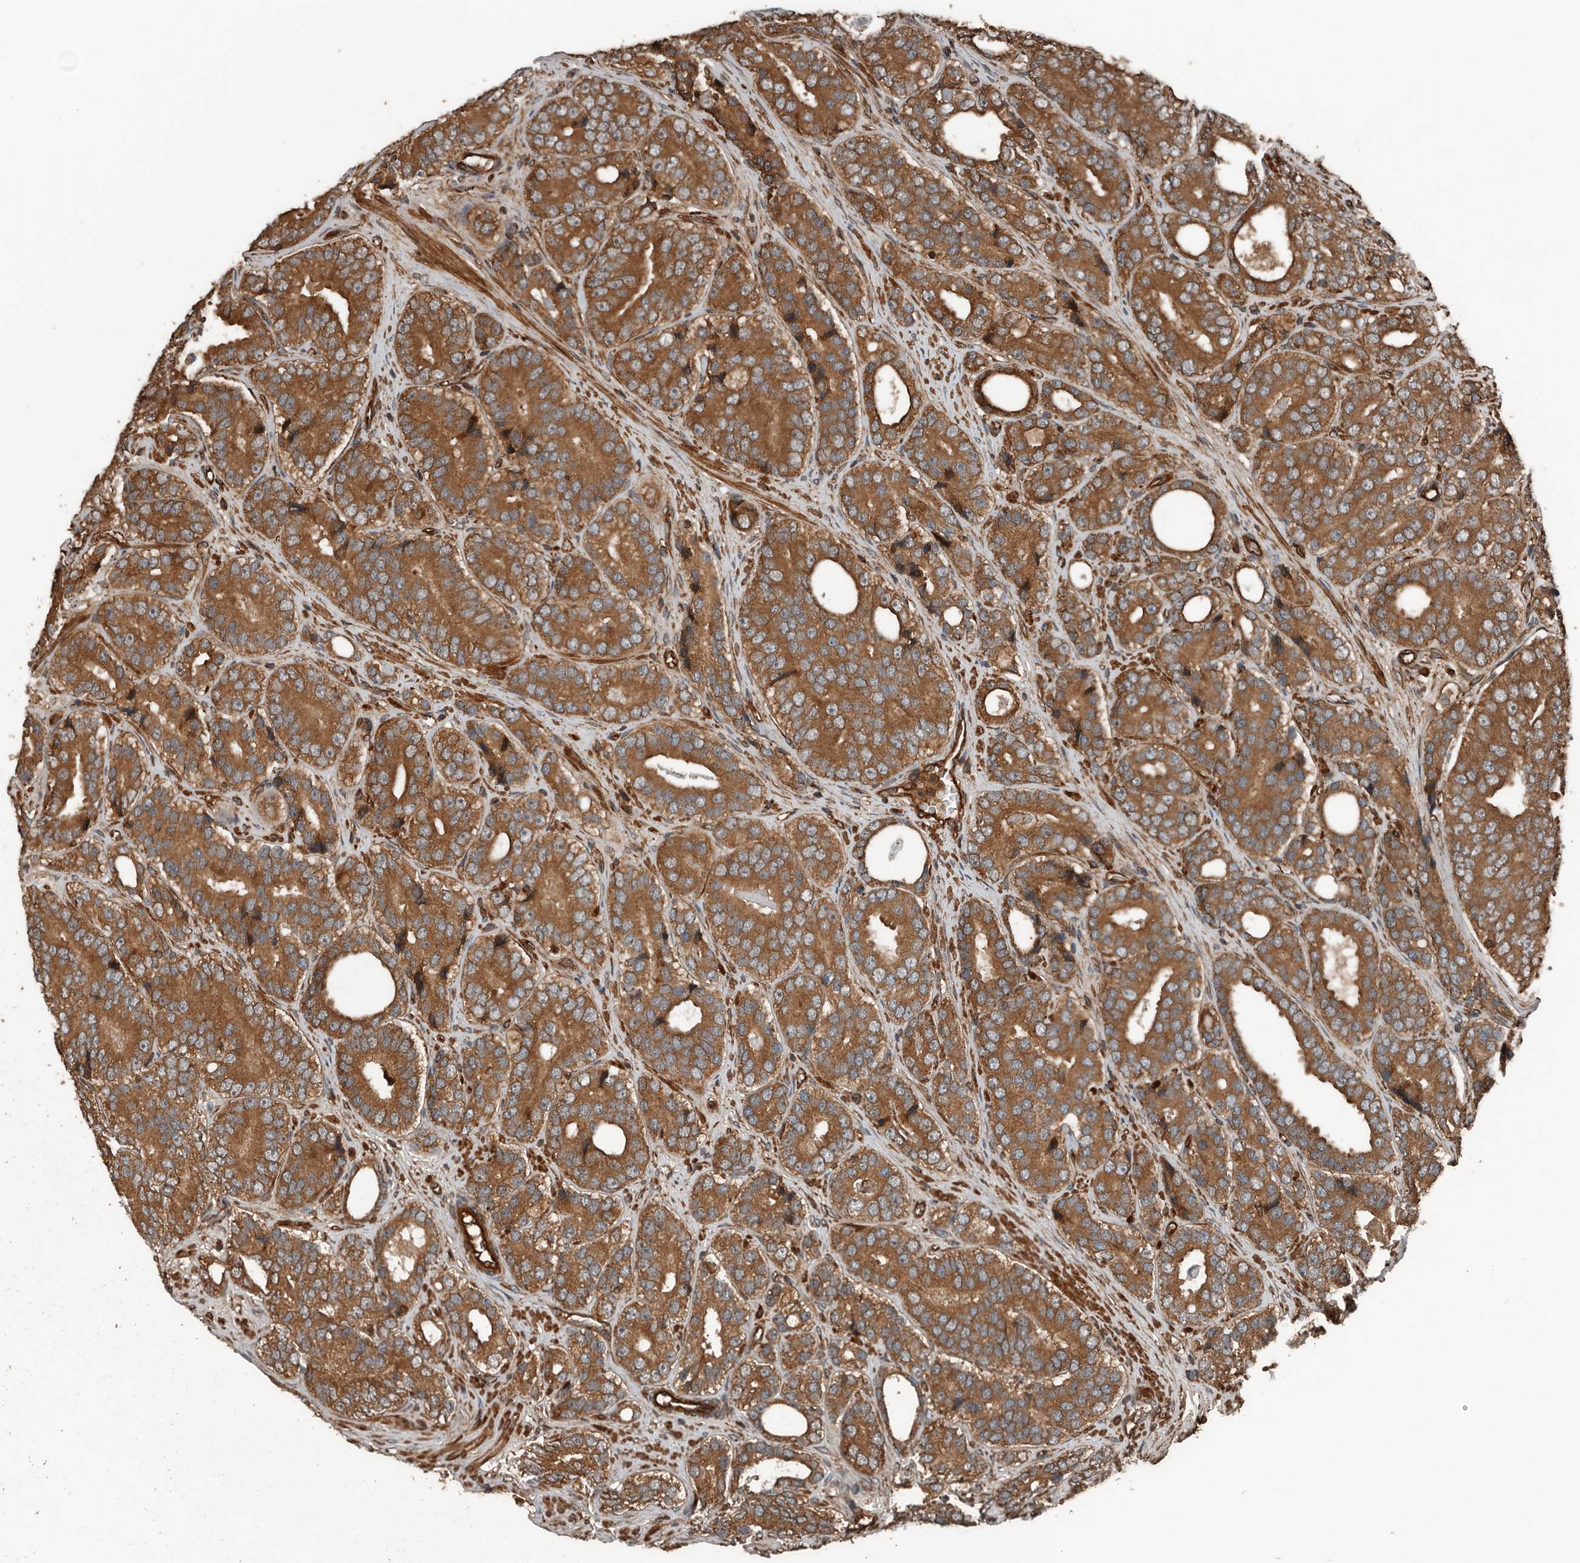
{"staining": {"intensity": "moderate", "quantity": ">75%", "location": "cytoplasmic/membranous"}, "tissue": "prostate cancer", "cell_type": "Tumor cells", "image_type": "cancer", "snomed": [{"axis": "morphology", "description": "Adenocarcinoma, High grade"}, {"axis": "topography", "description": "Prostate"}], "caption": "Immunohistochemistry micrograph of prostate cancer (adenocarcinoma (high-grade)) stained for a protein (brown), which reveals medium levels of moderate cytoplasmic/membranous positivity in about >75% of tumor cells.", "gene": "YOD1", "patient": {"sex": "male", "age": 56}}